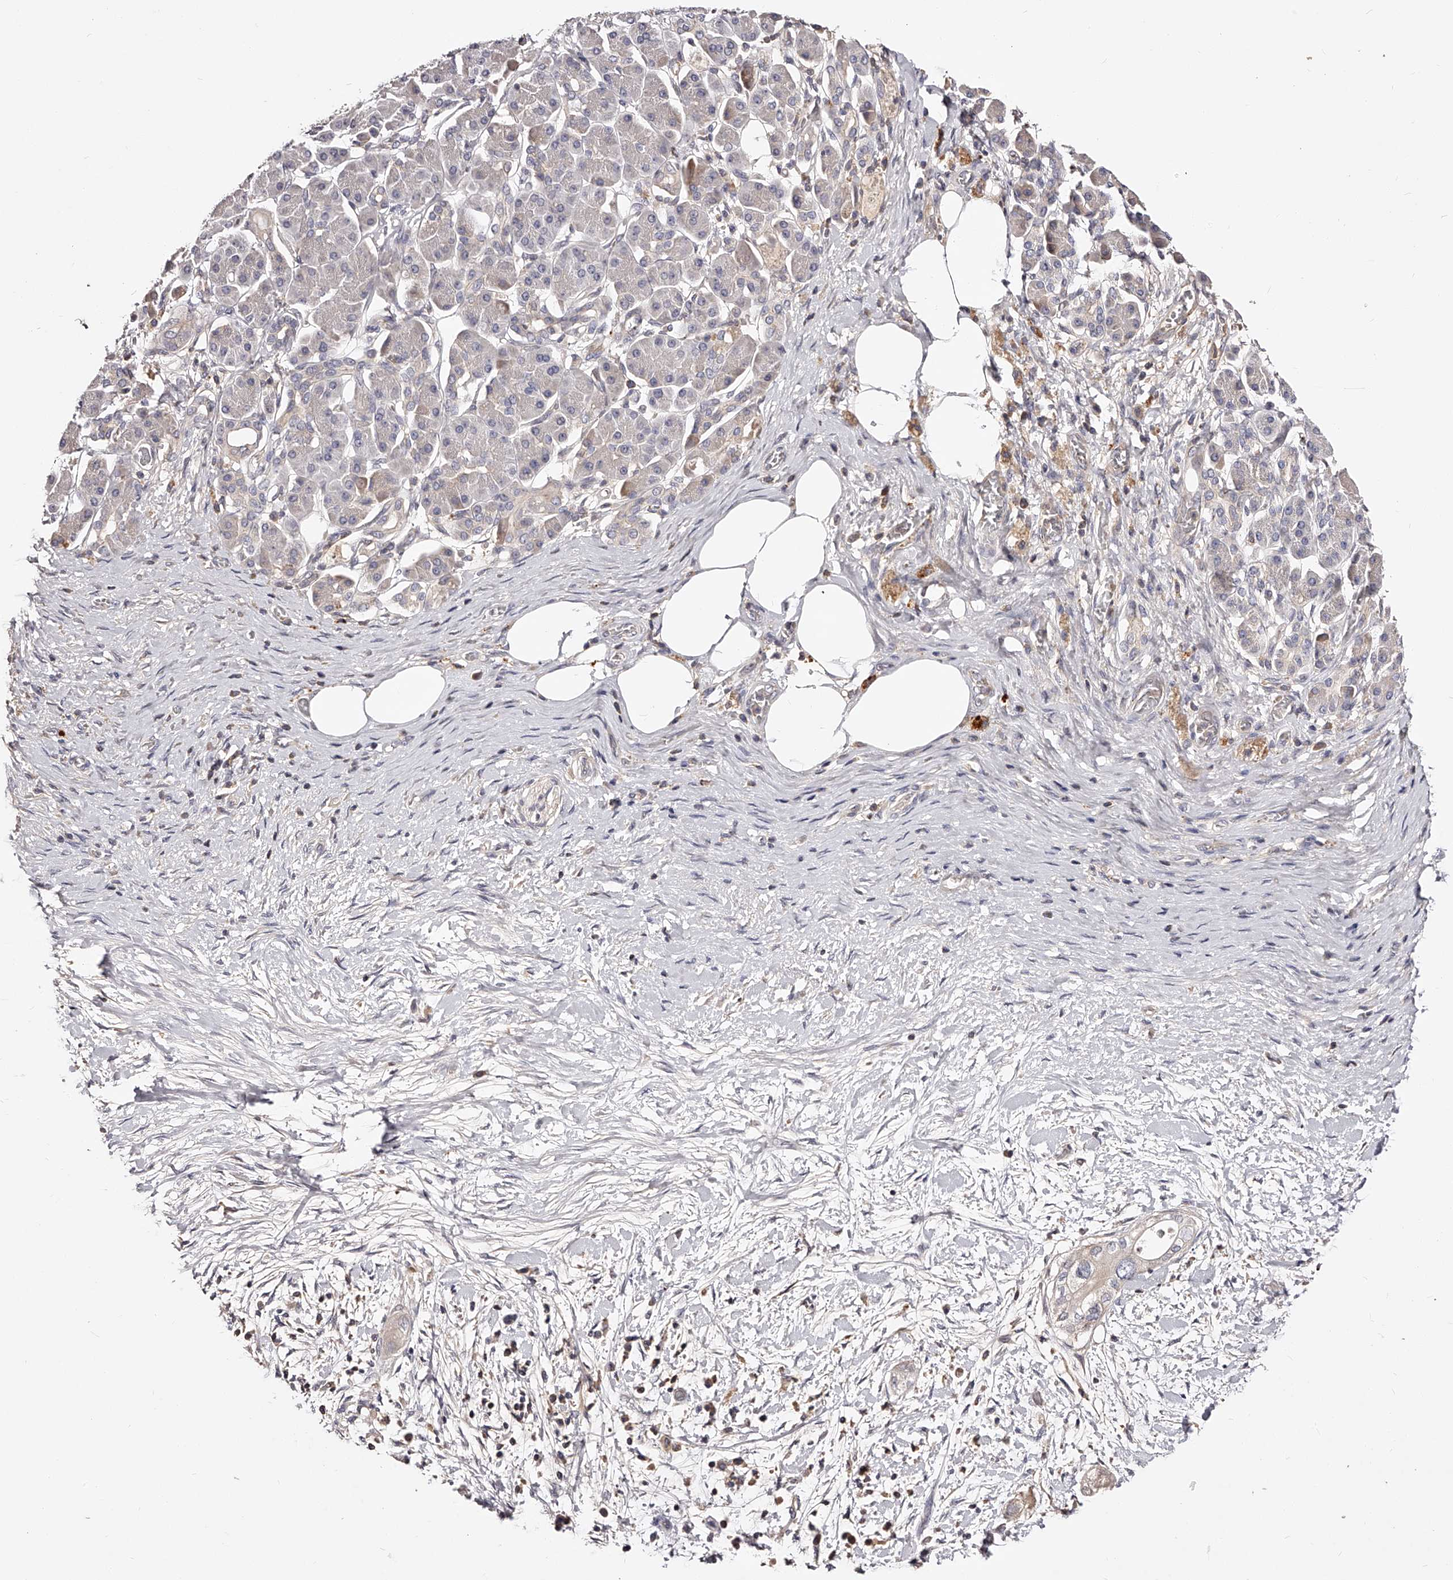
{"staining": {"intensity": "negative", "quantity": "none", "location": "none"}, "tissue": "pancreatic cancer", "cell_type": "Tumor cells", "image_type": "cancer", "snomed": [{"axis": "morphology", "description": "Adenocarcinoma, NOS"}, {"axis": "topography", "description": "Pancreas"}], "caption": "Tumor cells show no significant staining in pancreatic cancer. (Brightfield microscopy of DAB (3,3'-diaminobenzidine) IHC at high magnification).", "gene": "PHACTR1", "patient": {"sex": "male", "age": 58}}